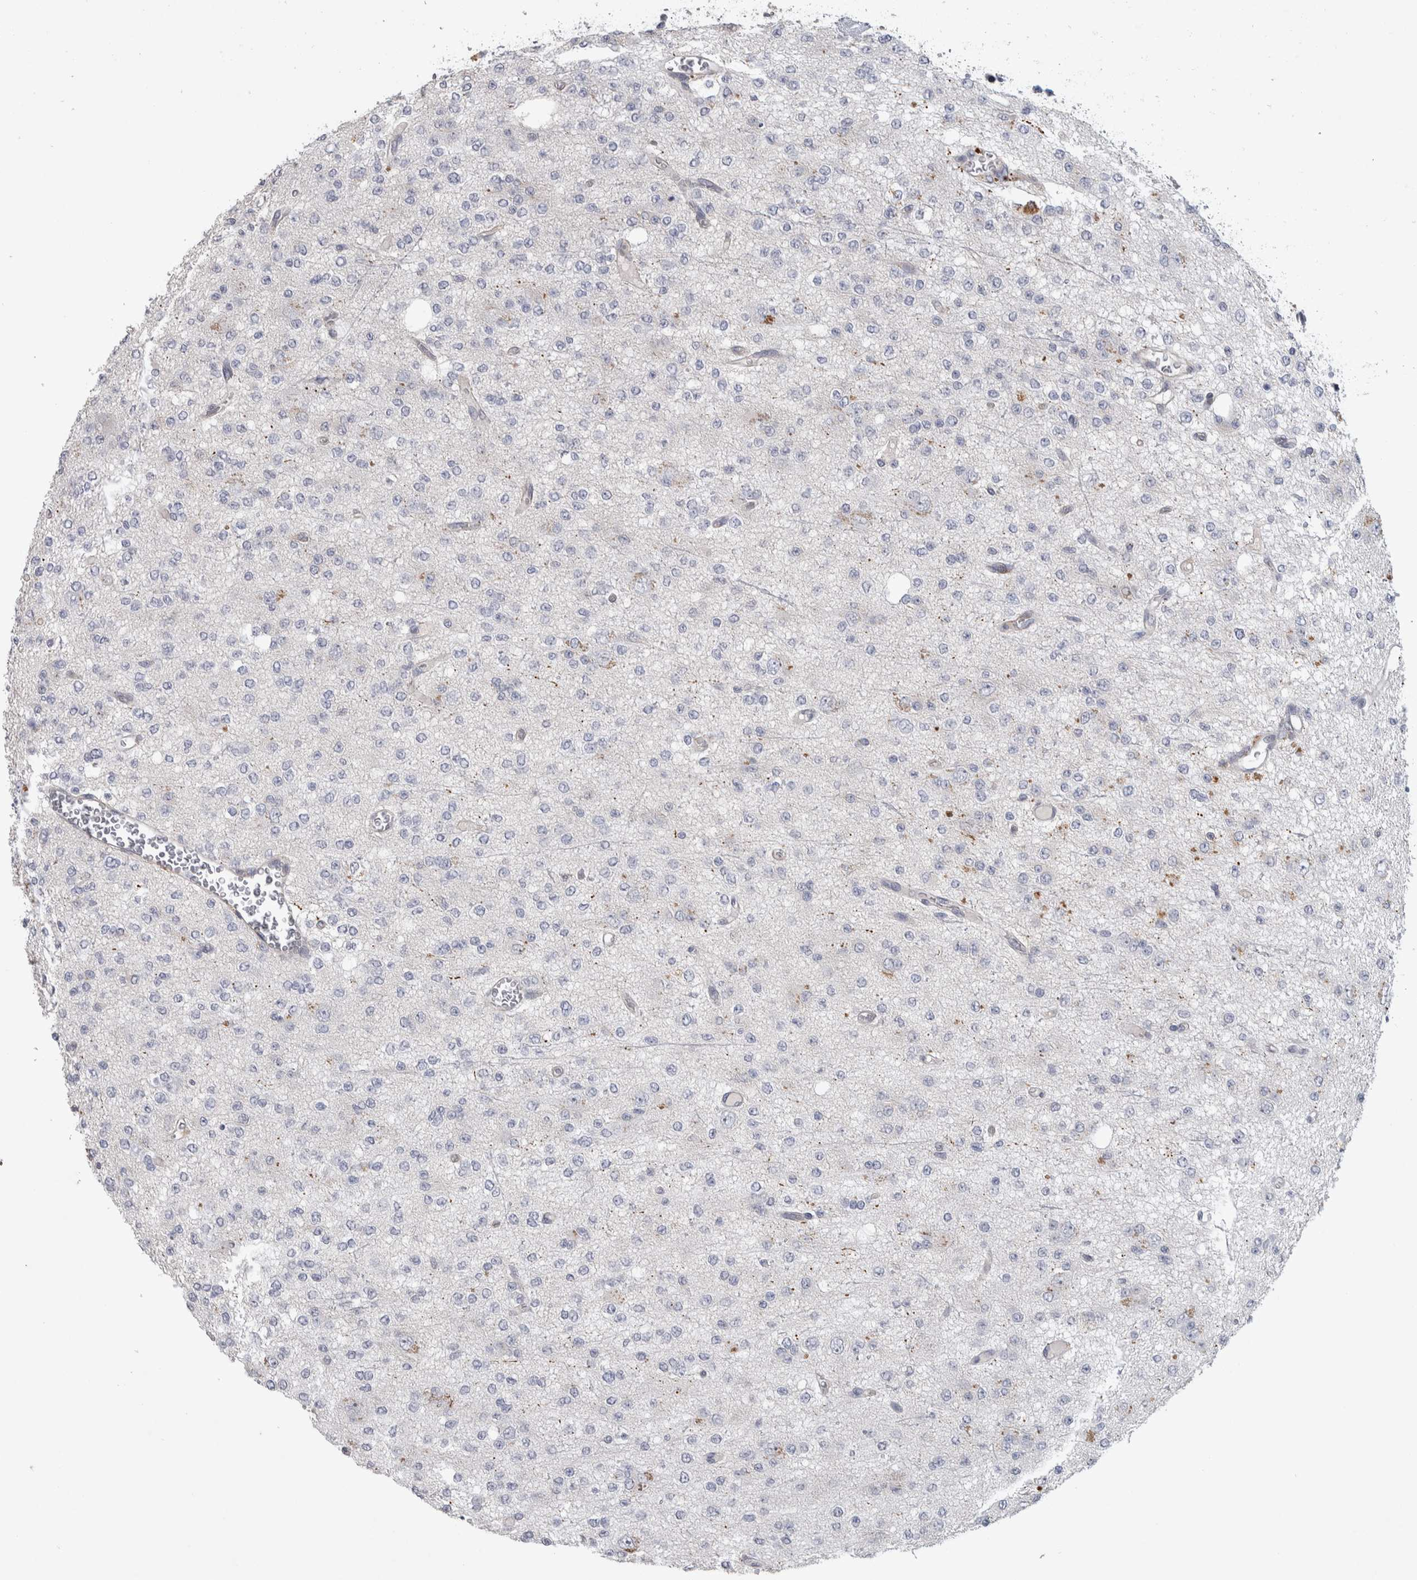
{"staining": {"intensity": "negative", "quantity": "none", "location": "none"}, "tissue": "glioma", "cell_type": "Tumor cells", "image_type": "cancer", "snomed": [{"axis": "morphology", "description": "Glioma, malignant, Low grade"}, {"axis": "topography", "description": "Brain"}], "caption": "Human glioma stained for a protein using immunohistochemistry displays no expression in tumor cells.", "gene": "NFKB2", "patient": {"sex": "male", "age": 38}}